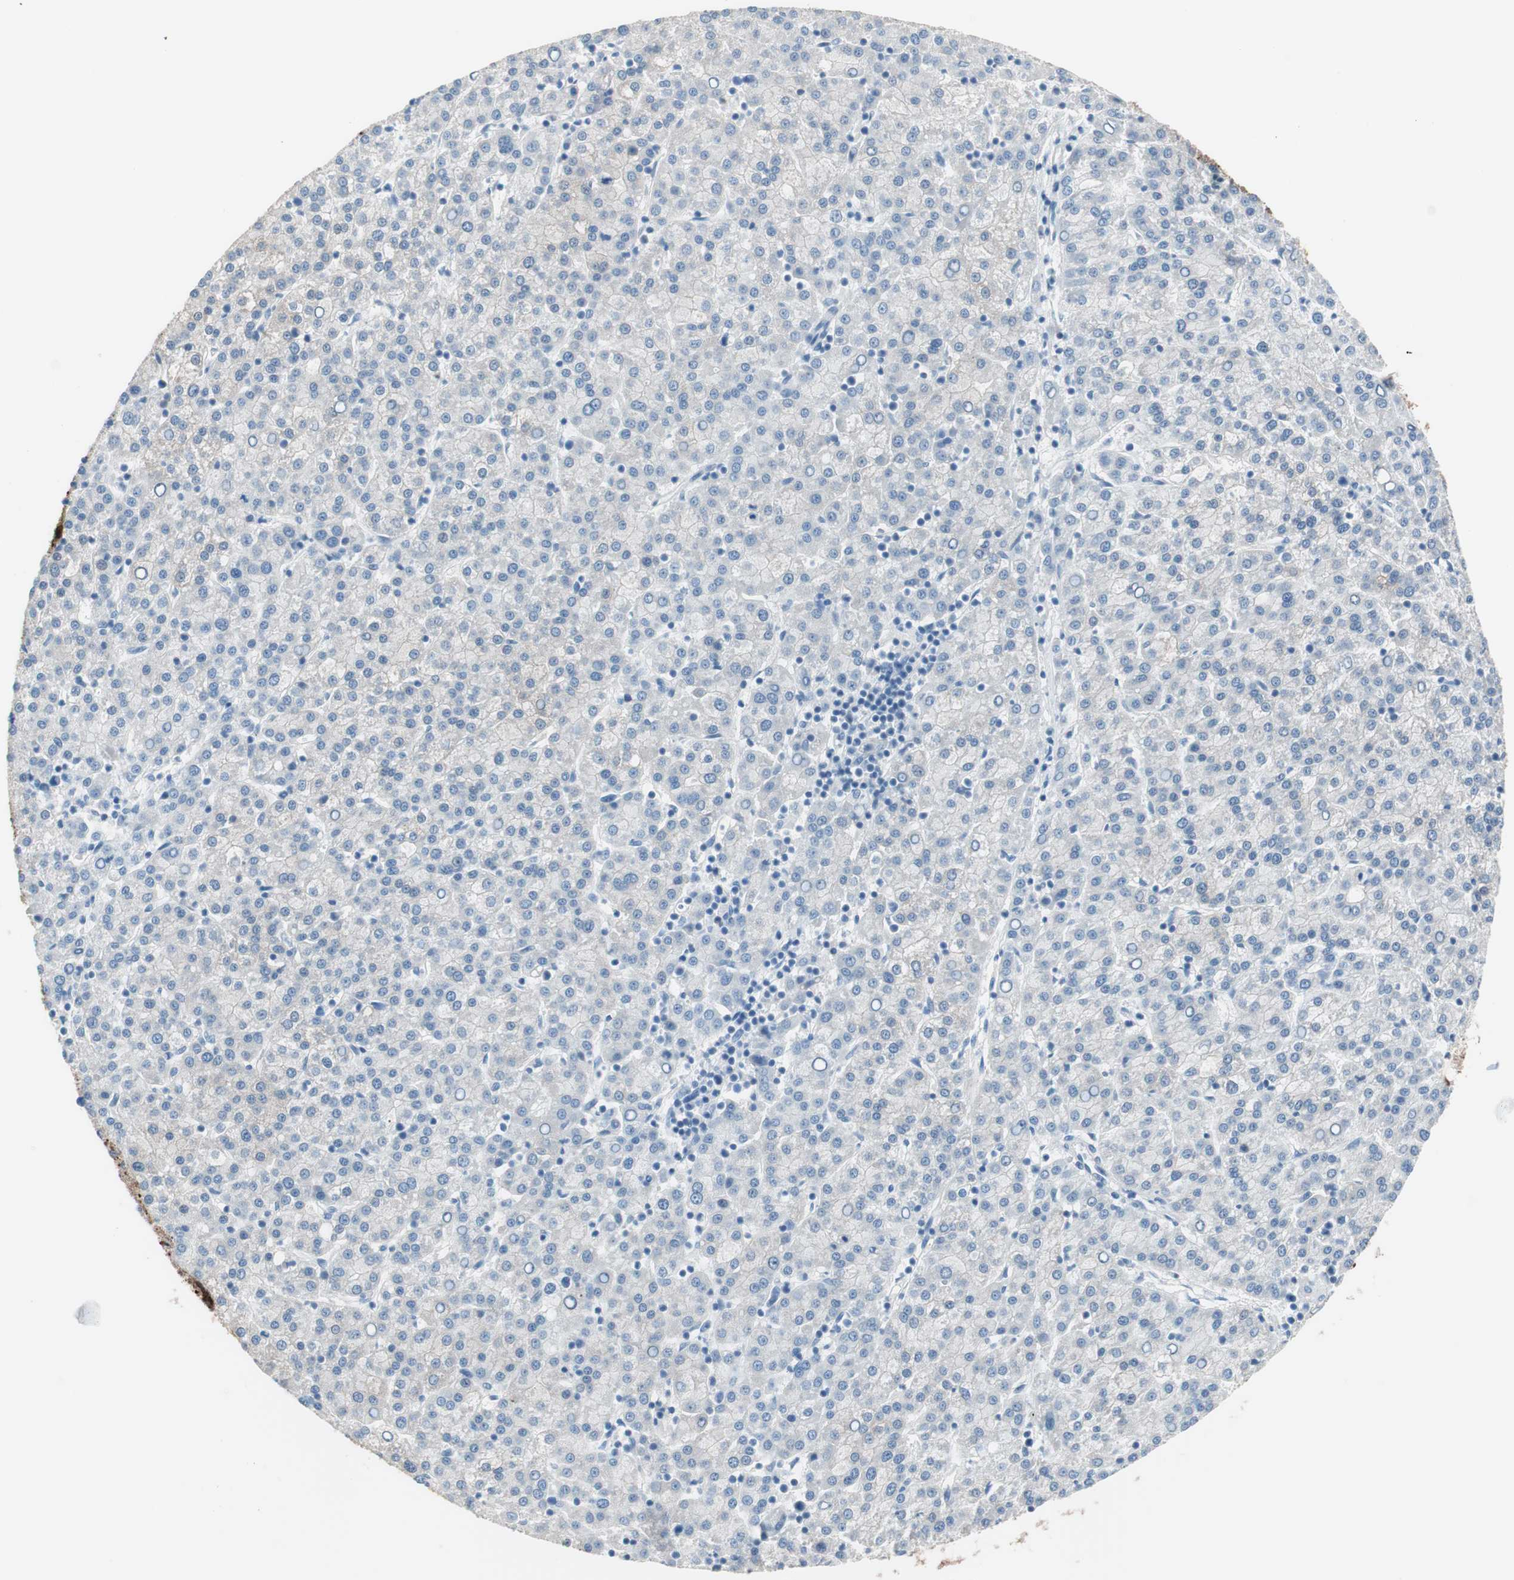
{"staining": {"intensity": "negative", "quantity": "none", "location": "none"}, "tissue": "liver cancer", "cell_type": "Tumor cells", "image_type": "cancer", "snomed": [{"axis": "morphology", "description": "Carcinoma, Hepatocellular, NOS"}, {"axis": "topography", "description": "Liver"}], "caption": "High magnification brightfield microscopy of liver hepatocellular carcinoma stained with DAB (brown) and counterstained with hematoxylin (blue): tumor cells show no significant staining.", "gene": "VIL1", "patient": {"sex": "female", "age": 58}}